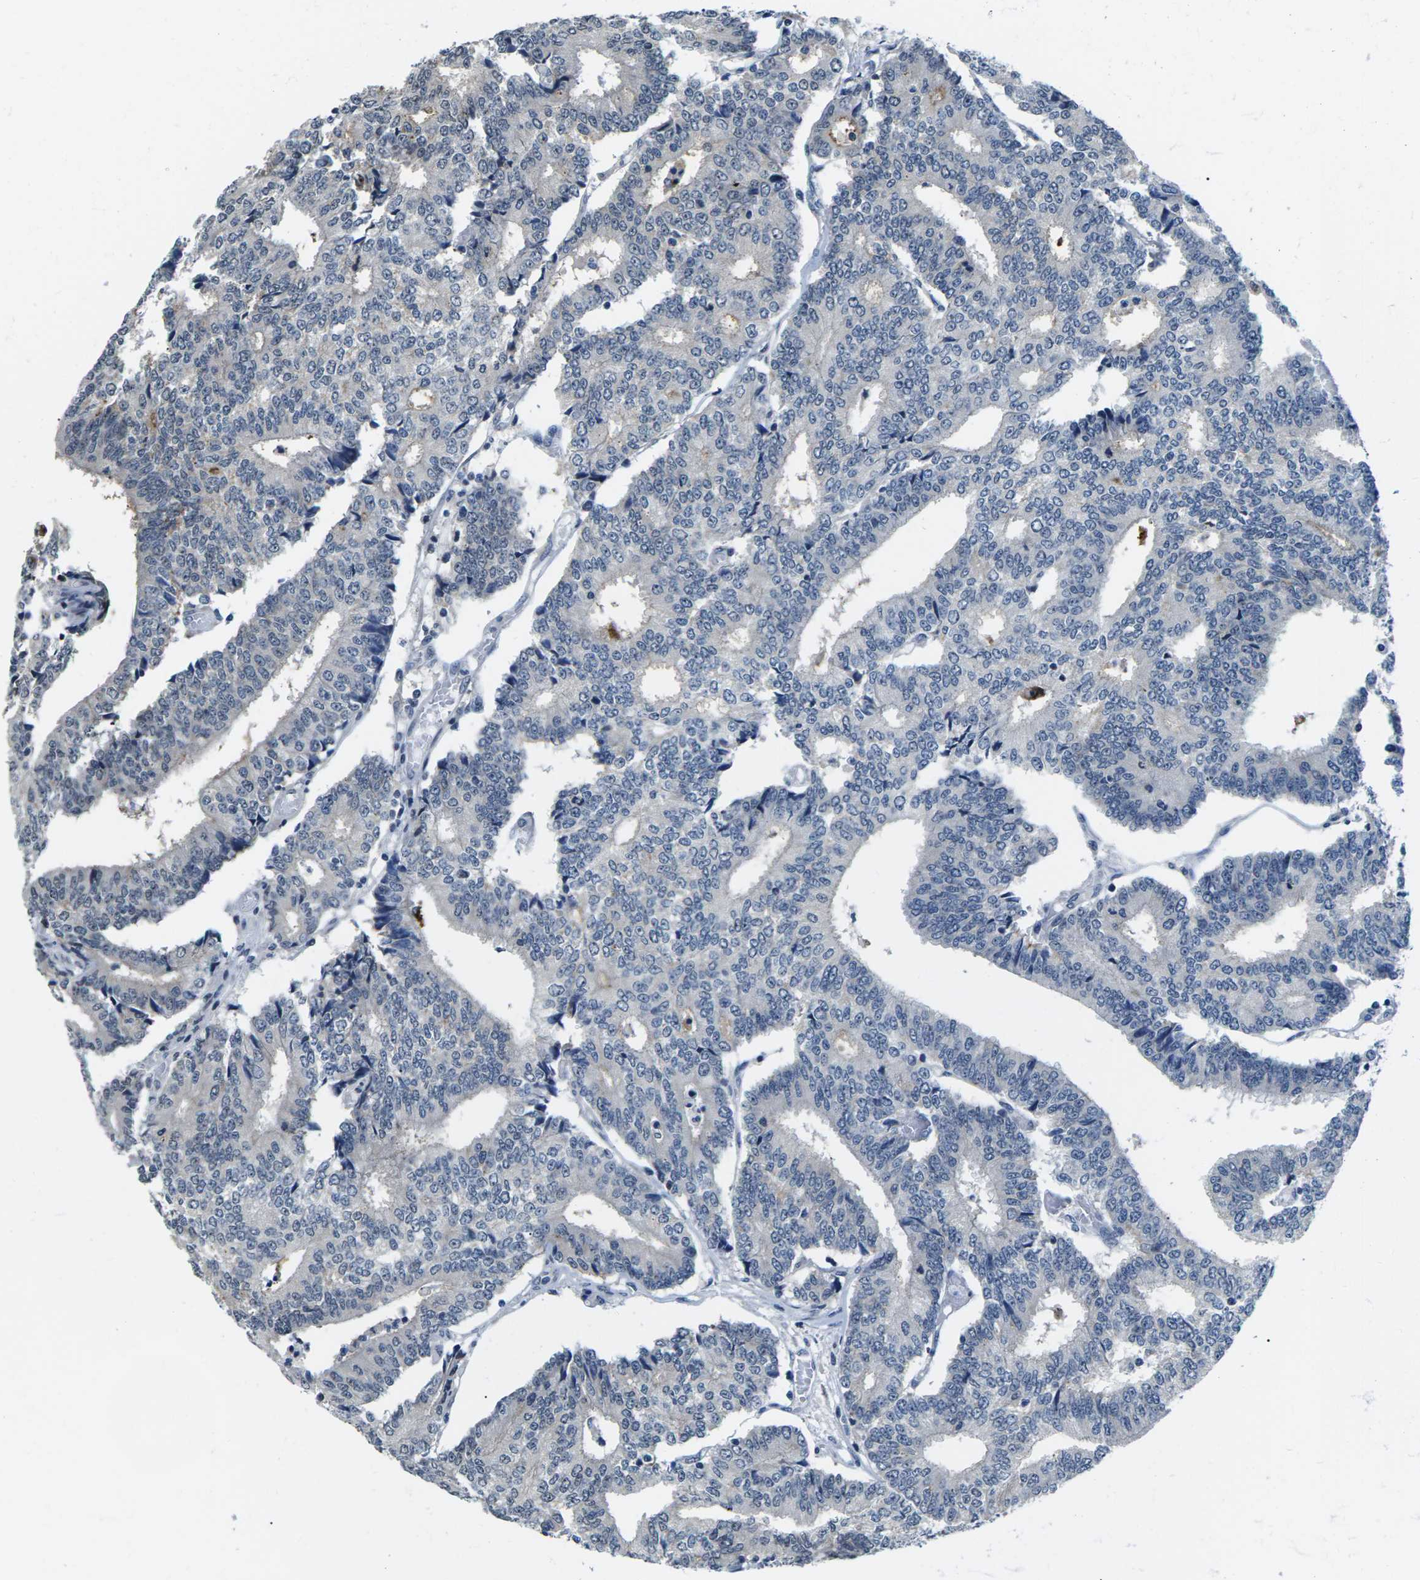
{"staining": {"intensity": "negative", "quantity": "none", "location": "none"}, "tissue": "prostate cancer", "cell_type": "Tumor cells", "image_type": "cancer", "snomed": [{"axis": "morphology", "description": "Normal tissue, NOS"}, {"axis": "morphology", "description": "Adenocarcinoma, High grade"}, {"axis": "topography", "description": "Prostate"}, {"axis": "topography", "description": "Seminal veicle"}], "caption": "This is an immunohistochemistry (IHC) histopathology image of human prostate adenocarcinoma (high-grade). There is no staining in tumor cells.", "gene": "NSRP1", "patient": {"sex": "male", "age": 55}}